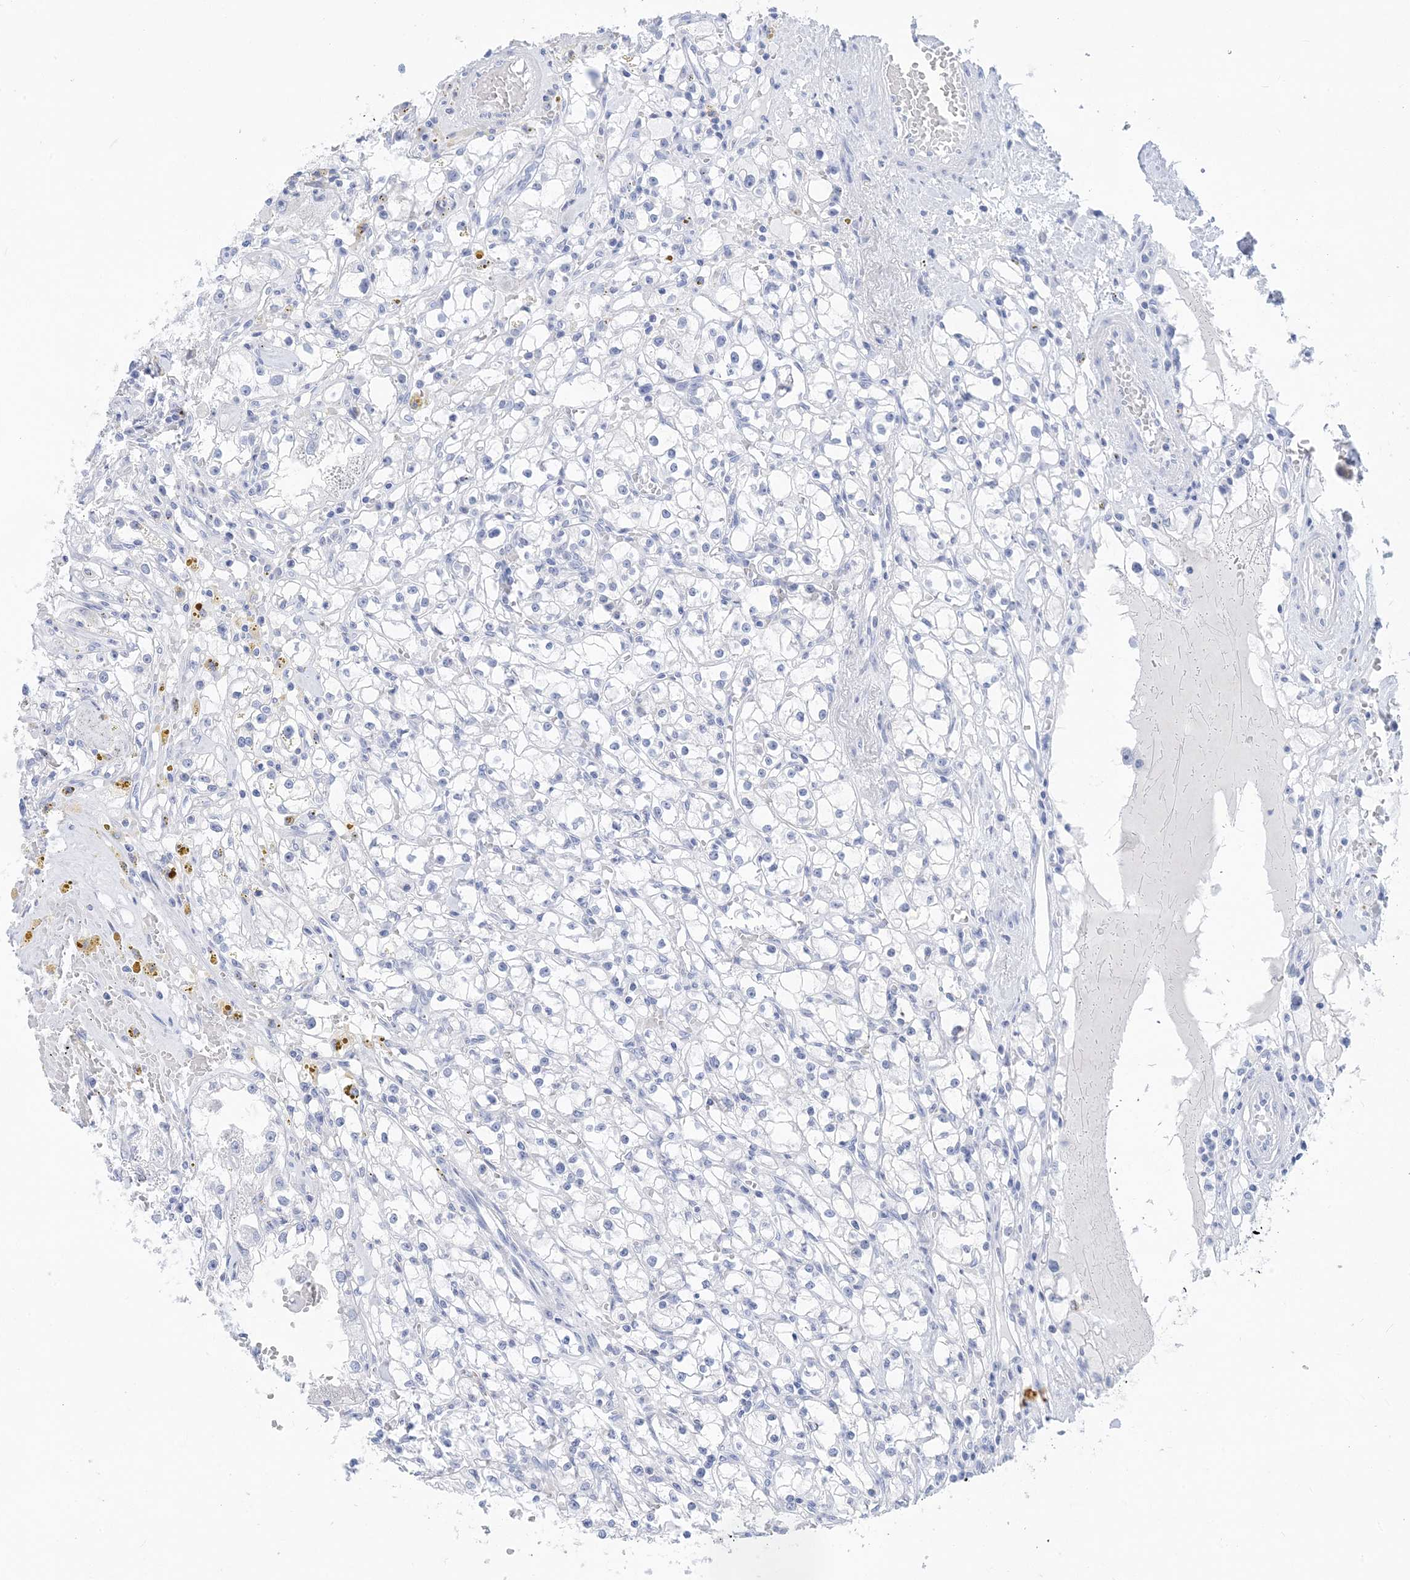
{"staining": {"intensity": "negative", "quantity": "none", "location": "none"}, "tissue": "renal cancer", "cell_type": "Tumor cells", "image_type": "cancer", "snomed": [{"axis": "morphology", "description": "Adenocarcinoma, NOS"}, {"axis": "topography", "description": "Kidney"}], "caption": "DAB immunohistochemical staining of human adenocarcinoma (renal) displays no significant positivity in tumor cells.", "gene": "SH3YL1", "patient": {"sex": "male", "age": 56}}